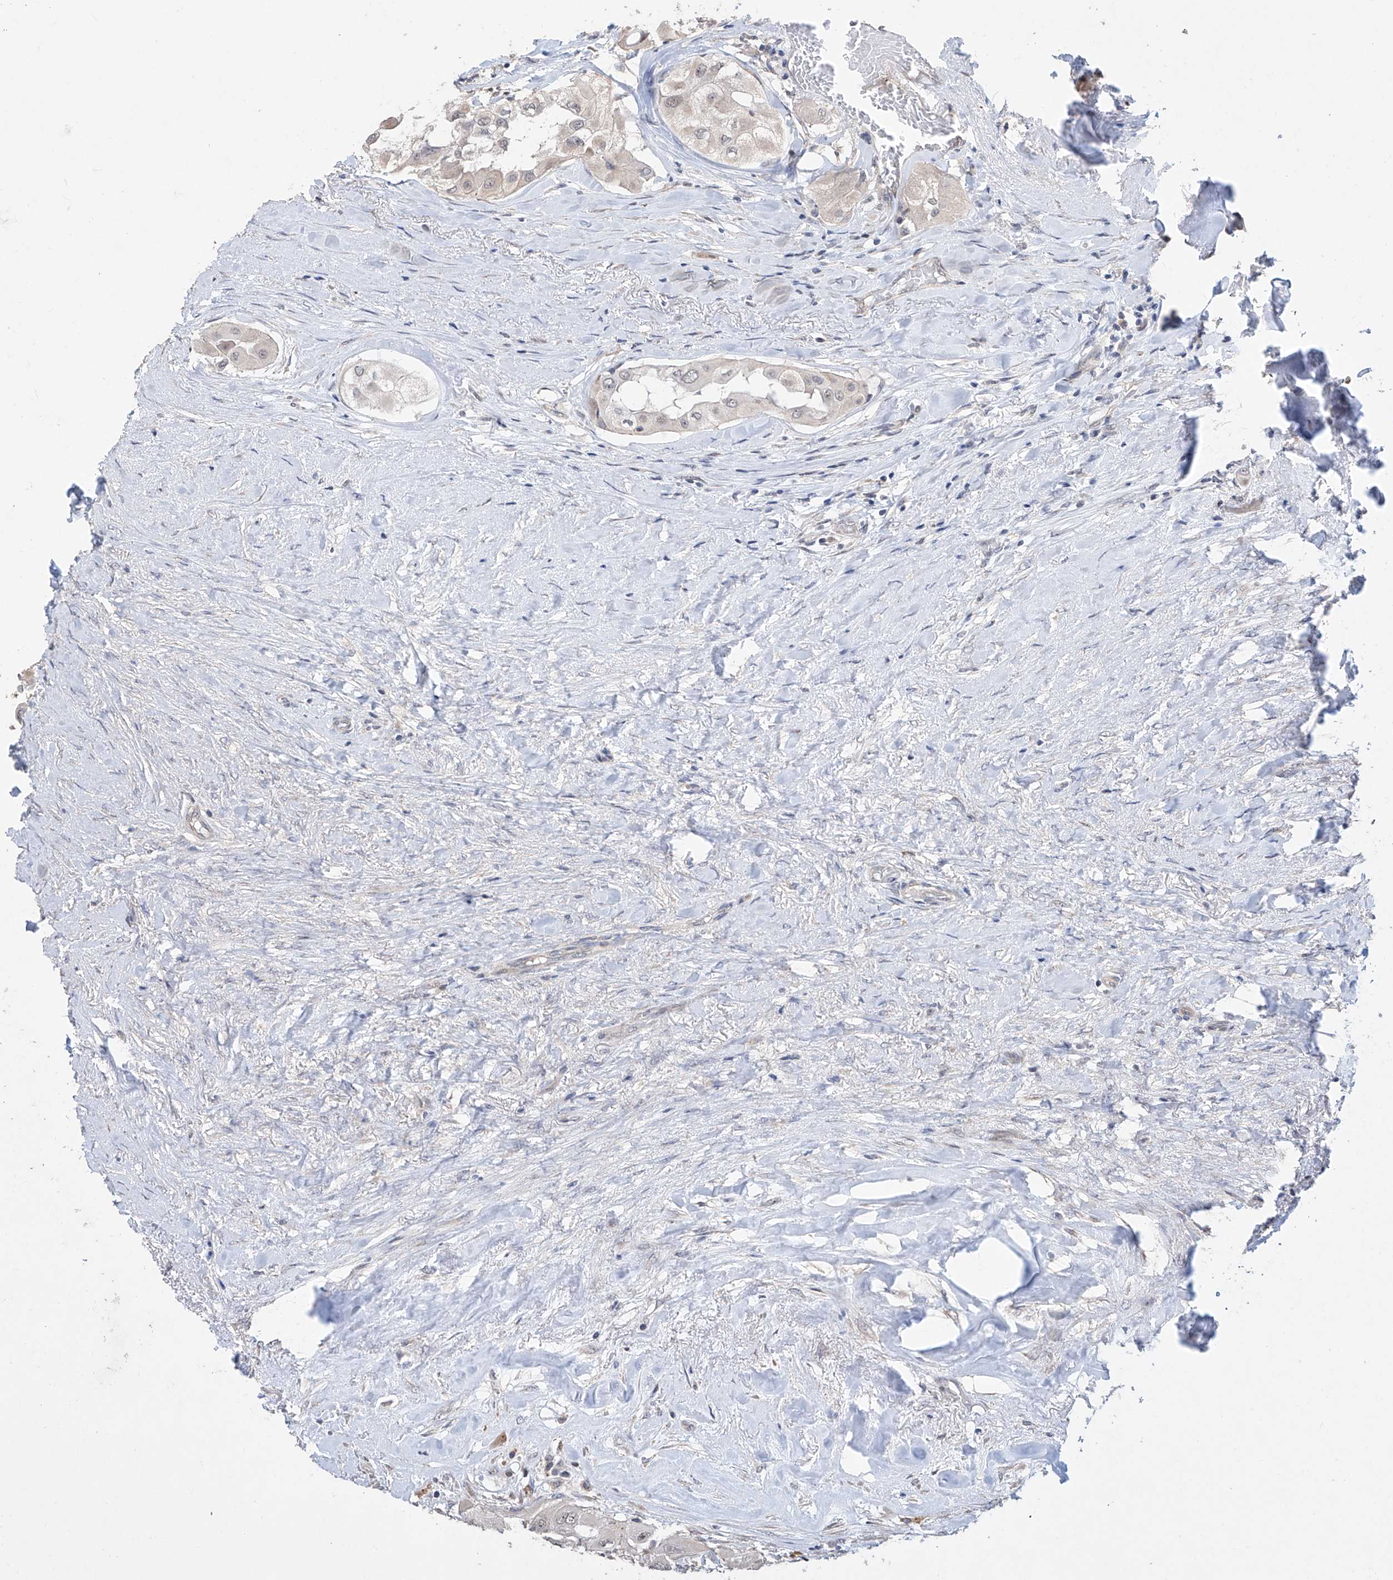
{"staining": {"intensity": "negative", "quantity": "none", "location": "none"}, "tissue": "thyroid cancer", "cell_type": "Tumor cells", "image_type": "cancer", "snomed": [{"axis": "morphology", "description": "Papillary adenocarcinoma, NOS"}, {"axis": "topography", "description": "Thyroid gland"}], "caption": "High magnification brightfield microscopy of thyroid cancer (papillary adenocarcinoma) stained with DAB (3,3'-diaminobenzidine) (brown) and counterstained with hematoxylin (blue): tumor cells show no significant expression.", "gene": "AFG1L", "patient": {"sex": "female", "age": 59}}